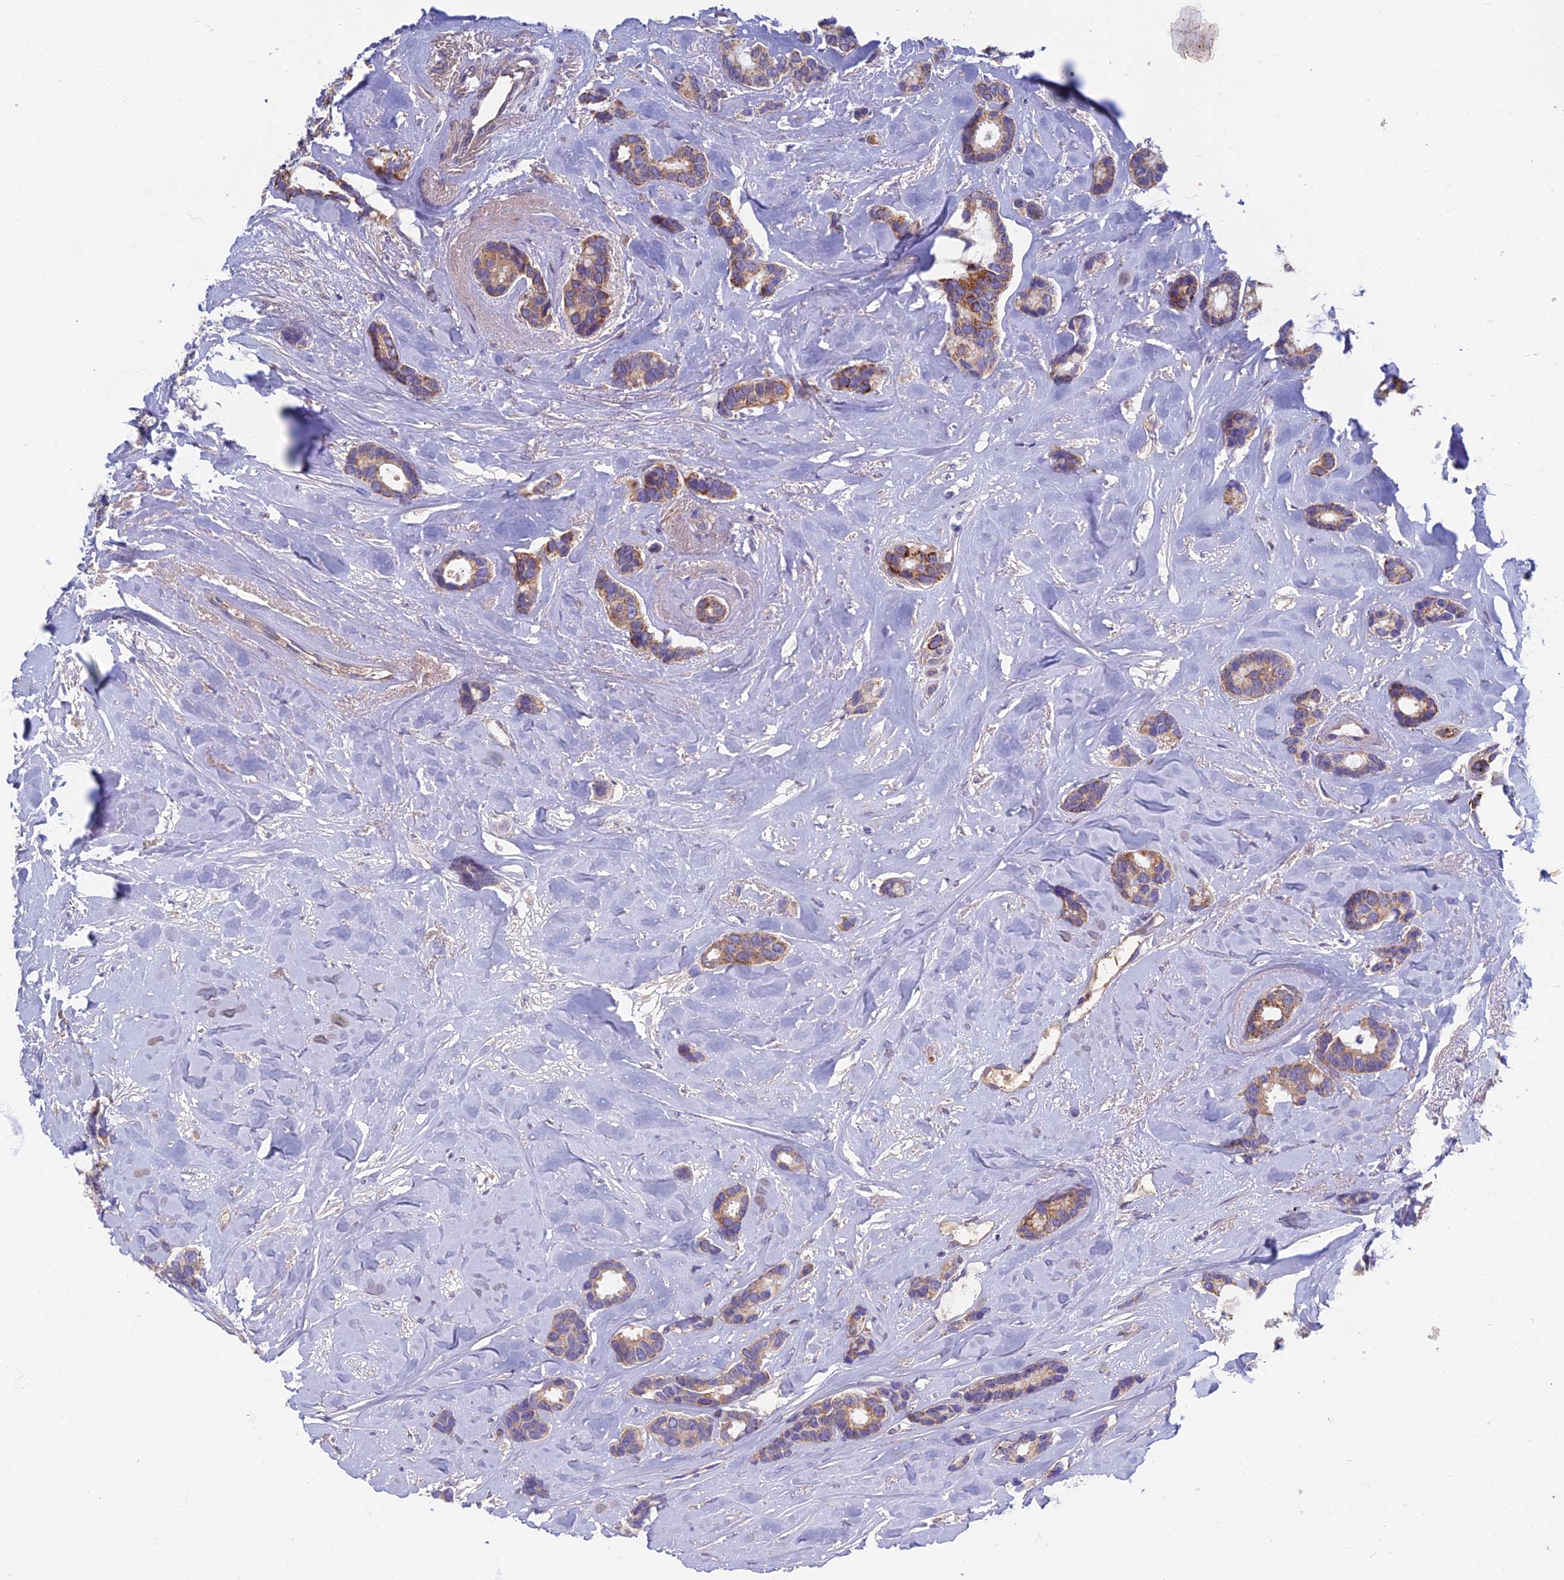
{"staining": {"intensity": "moderate", "quantity": ">75%", "location": "cytoplasmic/membranous"}, "tissue": "breast cancer", "cell_type": "Tumor cells", "image_type": "cancer", "snomed": [{"axis": "morphology", "description": "Duct carcinoma"}, {"axis": "topography", "description": "Breast"}], "caption": "IHC photomicrograph of human breast cancer (infiltrating ductal carcinoma) stained for a protein (brown), which exhibits medium levels of moderate cytoplasmic/membranous staining in about >75% of tumor cells.", "gene": "SOGA1", "patient": {"sex": "female", "age": 87}}